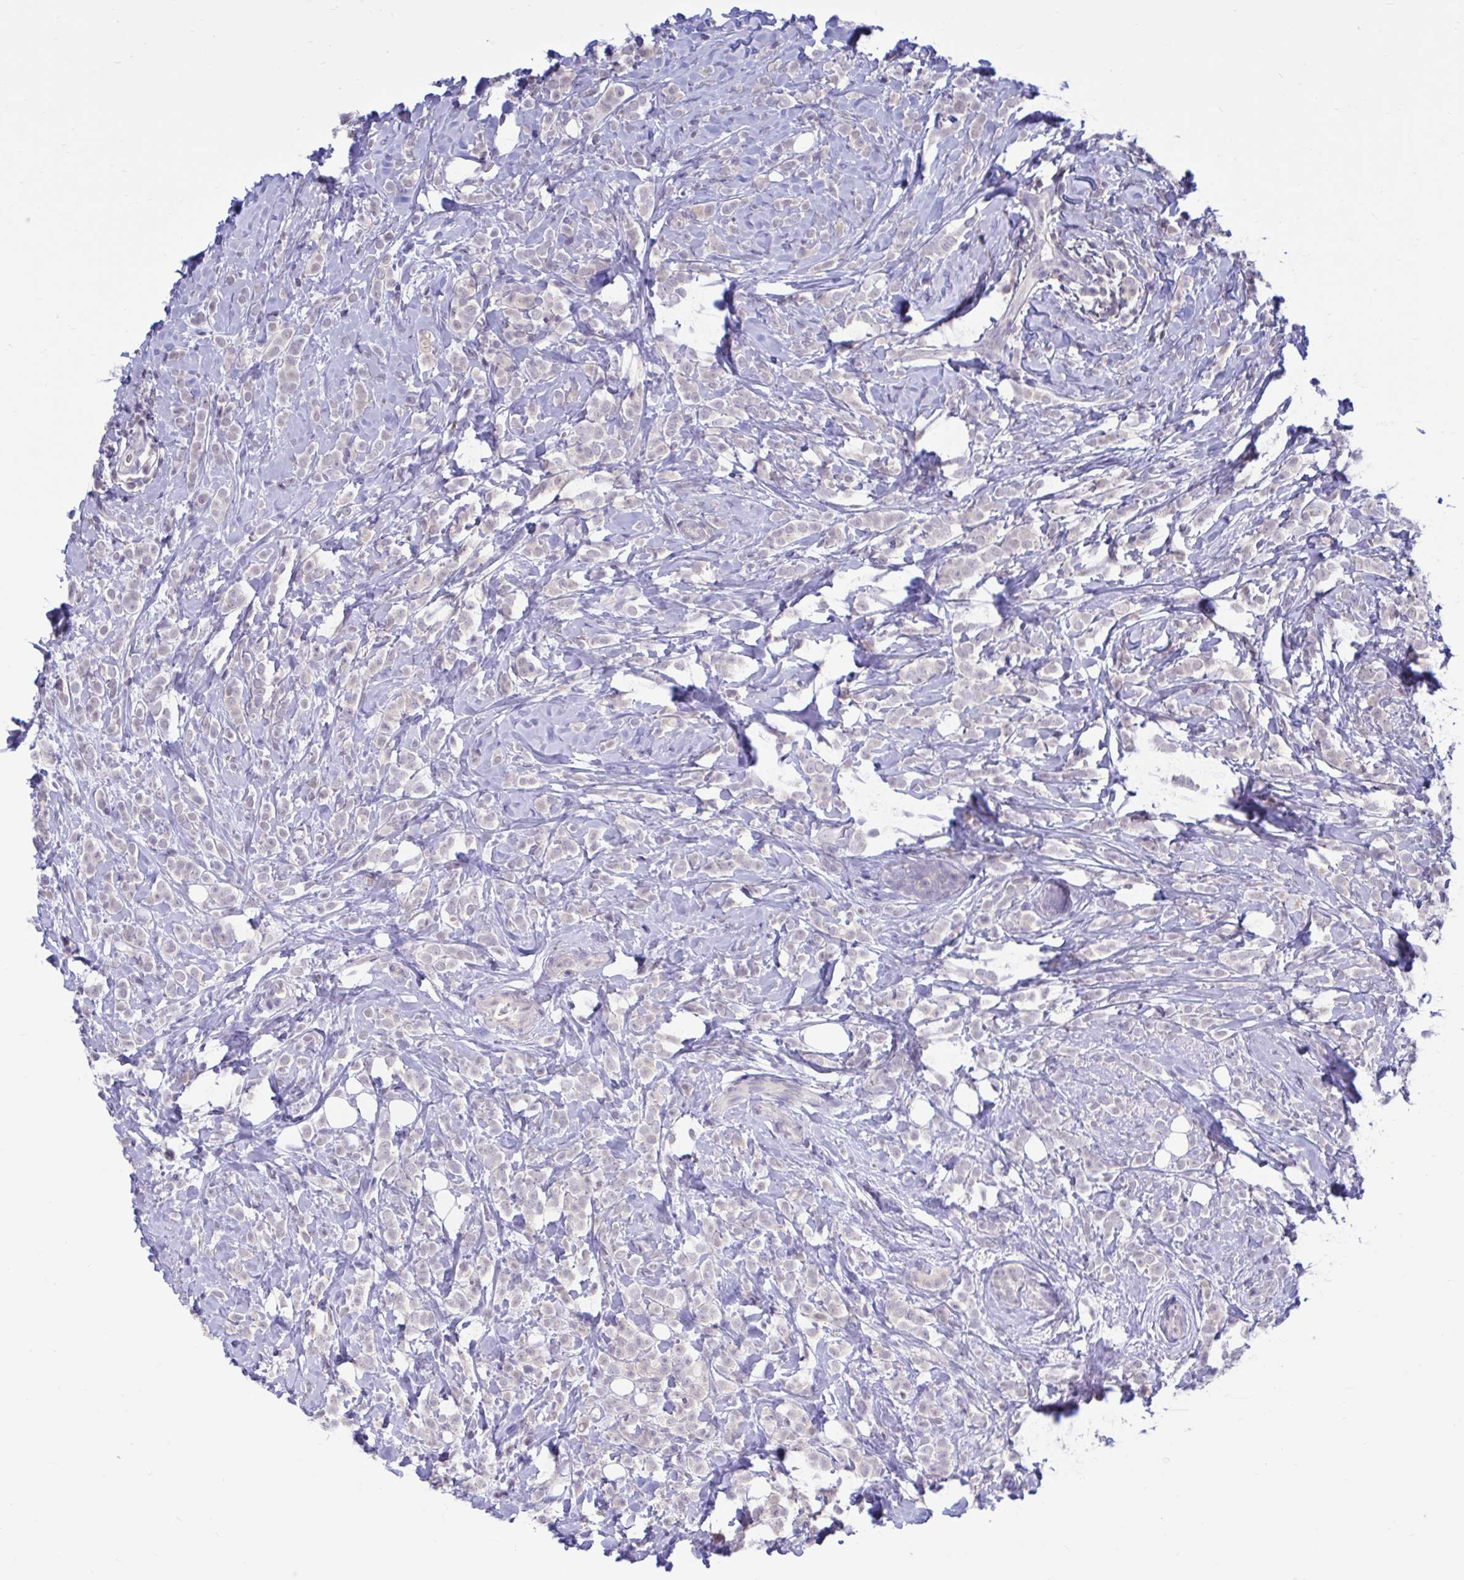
{"staining": {"intensity": "negative", "quantity": "none", "location": "none"}, "tissue": "breast cancer", "cell_type": "Tumor cells", "image_type": "cancer", "snomed": [{"axis": "morphology", "description": "Lobular carcinoma"}, {"axis": "topography", "description": "Breast"}], "caption": "The IHC photomicrograph has no significant expression in tumor cells of breast cancer tissue.", "gene": "ARPP19", "patient": {"sex": "female", "age": 49}}